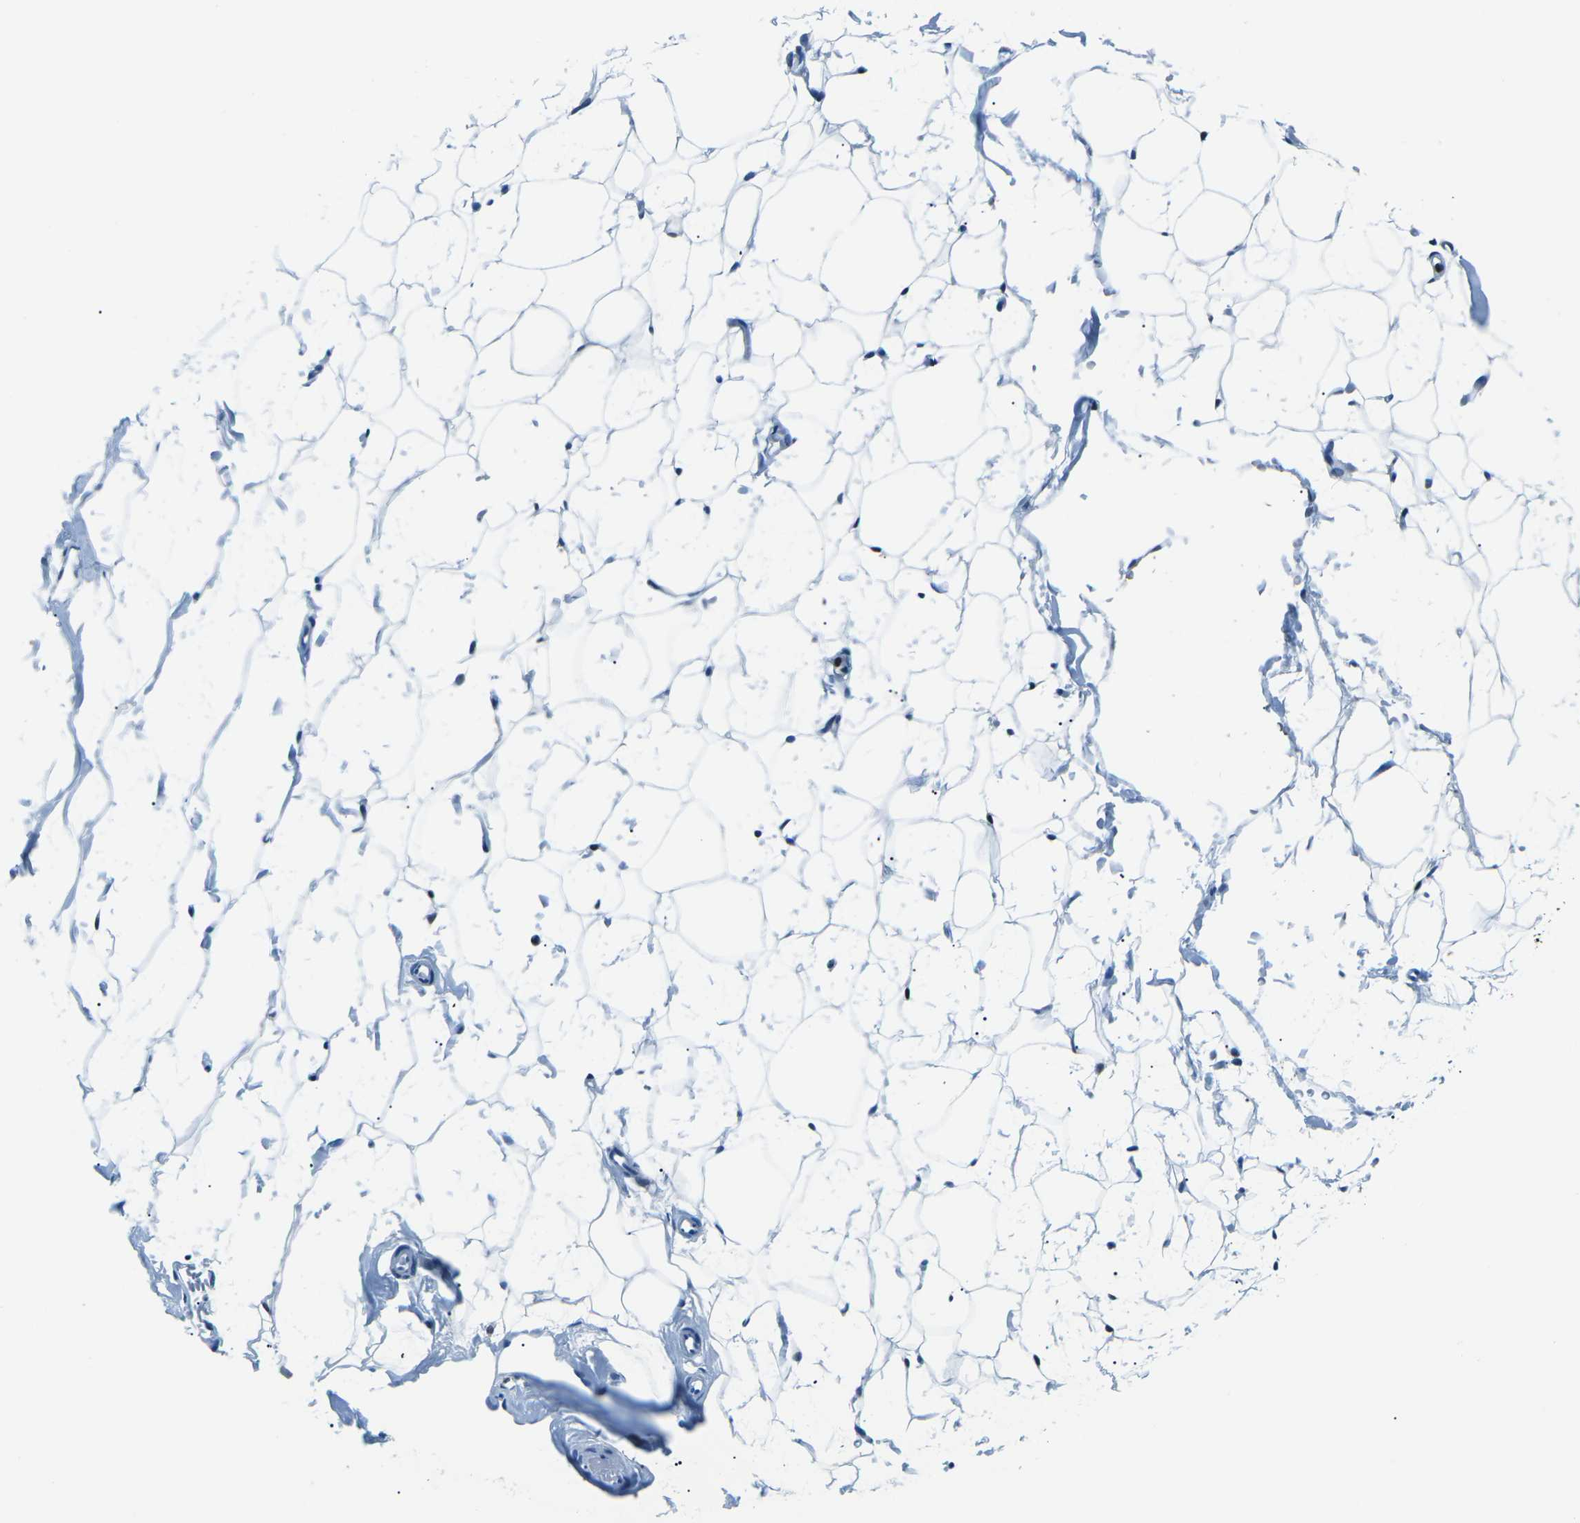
{"staining": {"intensity": "negative", "quantity": "none", "location": "none"}, "tissue": "adipose tissue", "cell_type": "Adipocytes", "image_type": "normal", "snomed": [{"axis": "morphology", "description": "Normal tissue, NOS"}, {"axis": "topography", "description": "Breast"}, {"axis": "topography", "description": "Adipose tissue"}], "caption": "An immunohistochemistry (IHC) image of unremarkable adipose tissue is shown. There is no staining in adipocytes of adipose tissue.", "gene": "CELF2", "patient": {"sex": "female", "age": 25}}